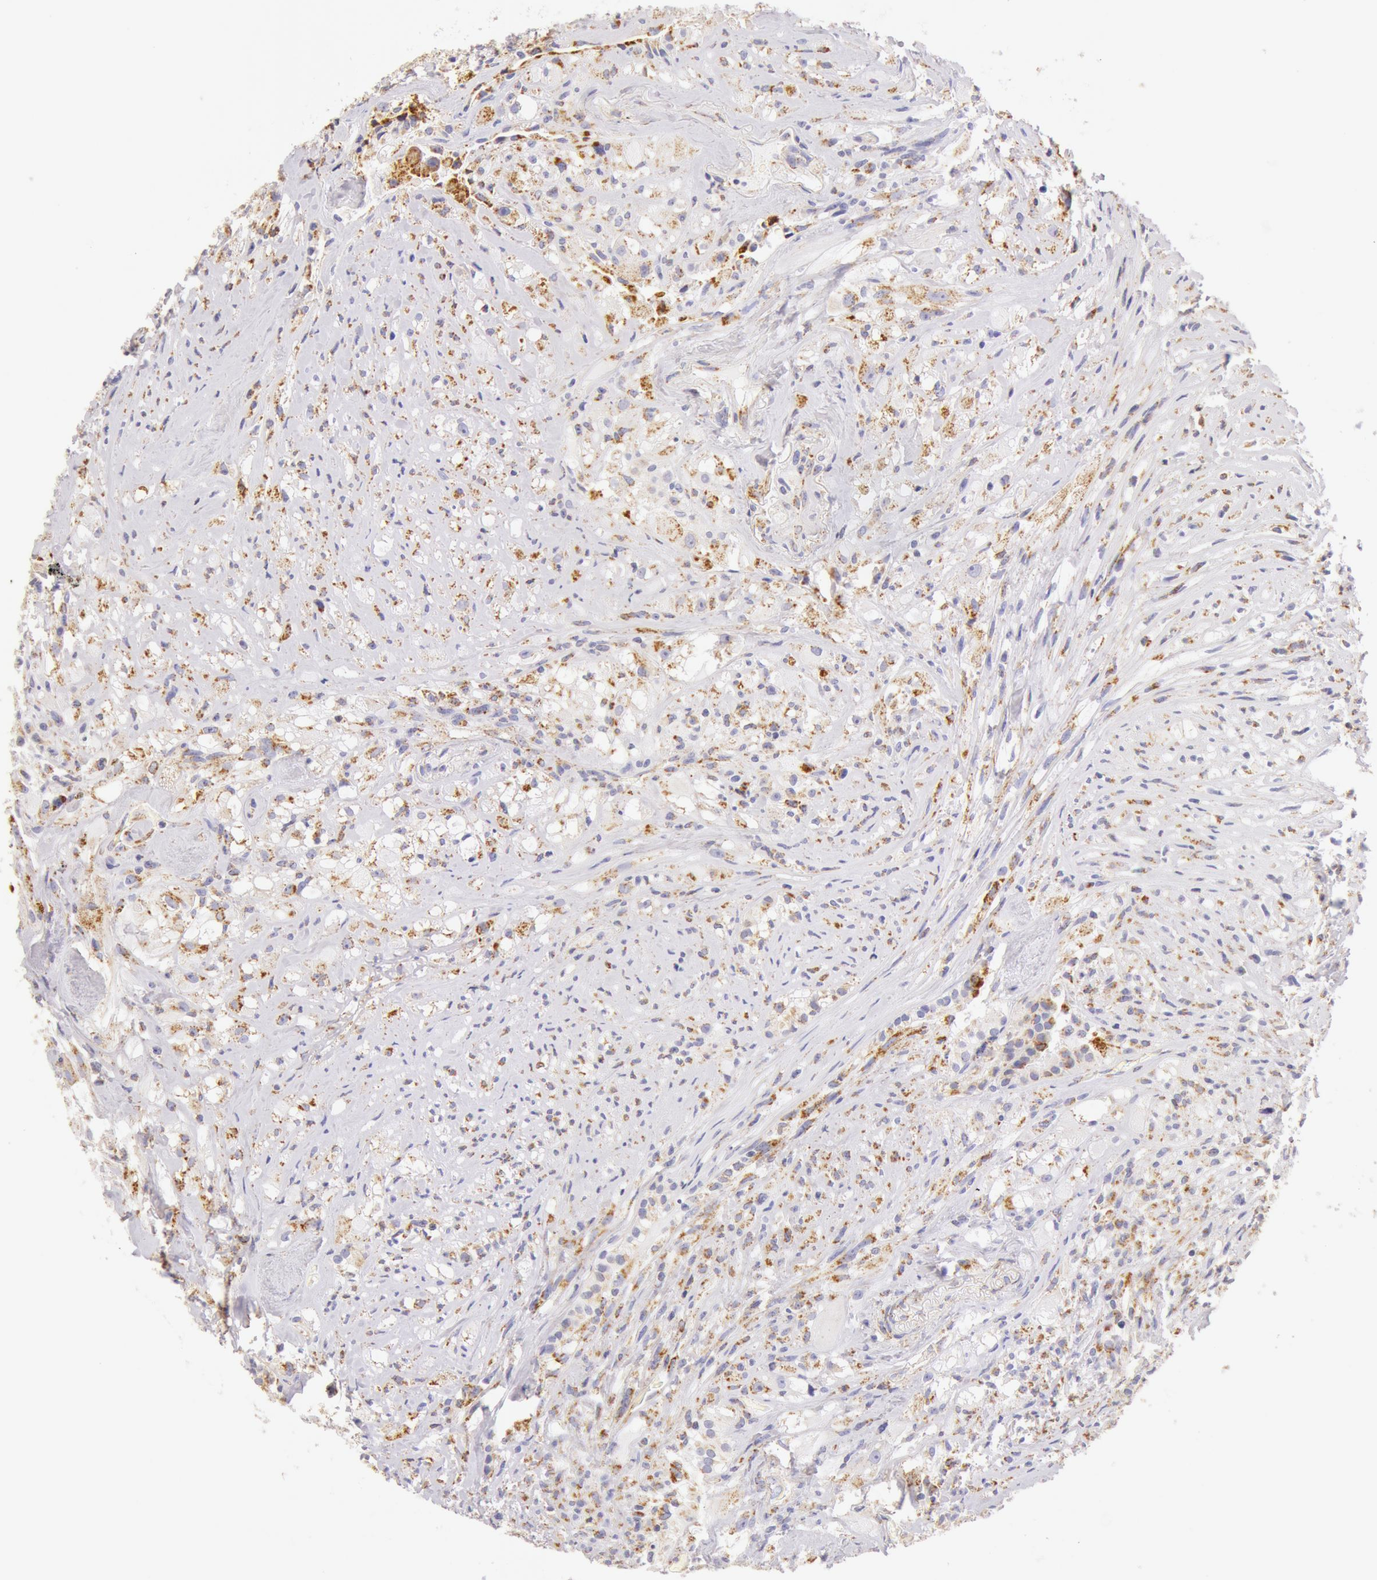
{"staining": {"intensity": "moderate", "quantity": "<25%", "location": "cytoplasmic/membranous"}, "tissue": "glioma", "cell_type": "Tumor cells", "image_type": "cancer", "snomed": [{"axis": "morphology", "description": "Glioma, malignant, High grade"}, {"axis": "topography", "description": "Brain"}], "caption": "Tumor cells show low levels of moderate cytoplasmic/membranous staining in approximately <25% of cells in malignant glioma (high-grade).", "gene": "ATP5F1B", "patient": {"sex": "male", "age": 48}}